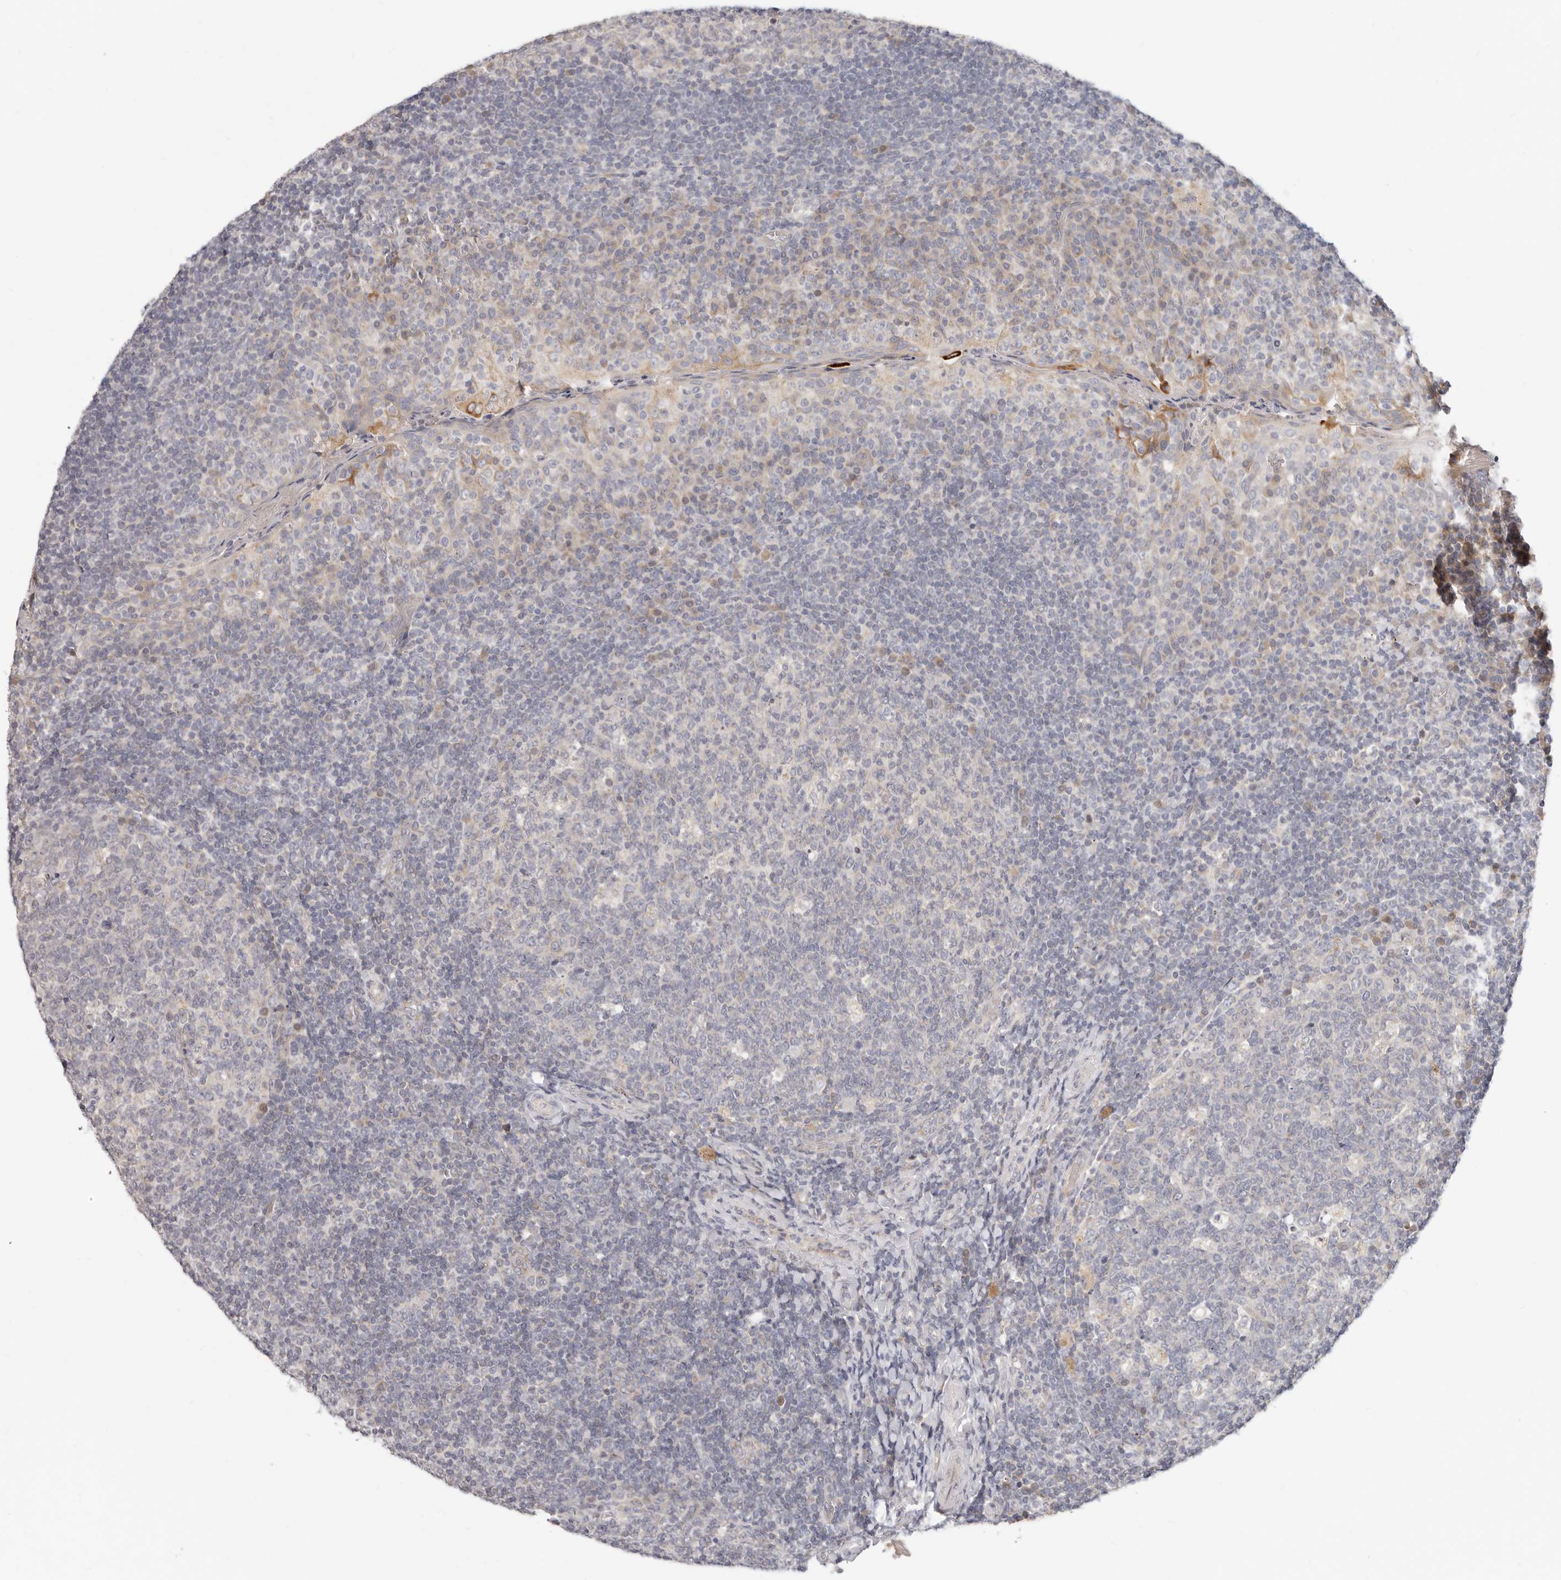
{"staining": {"intensity": "negative", "quantity": "none", "location": "none"}, "tissue": "tonsil", "cell_type": "Germinal center cells", "image_type": "normal", "snomed": [{"axis": "morphology", "description": "Normal tissue, NOS"}, {"axis": "topography", "description": "Tonsil"}], "caption": "Immunohistochemistry (IHC) micrograph of unremarkable human tonsil stained for a protein (brown), which reveals no staining in germinal center cells. (DAB immunohistochemistry (IHC), high magnification).", "gene": "TFB2M", "patient": {"sex": "female", "age": 19}}